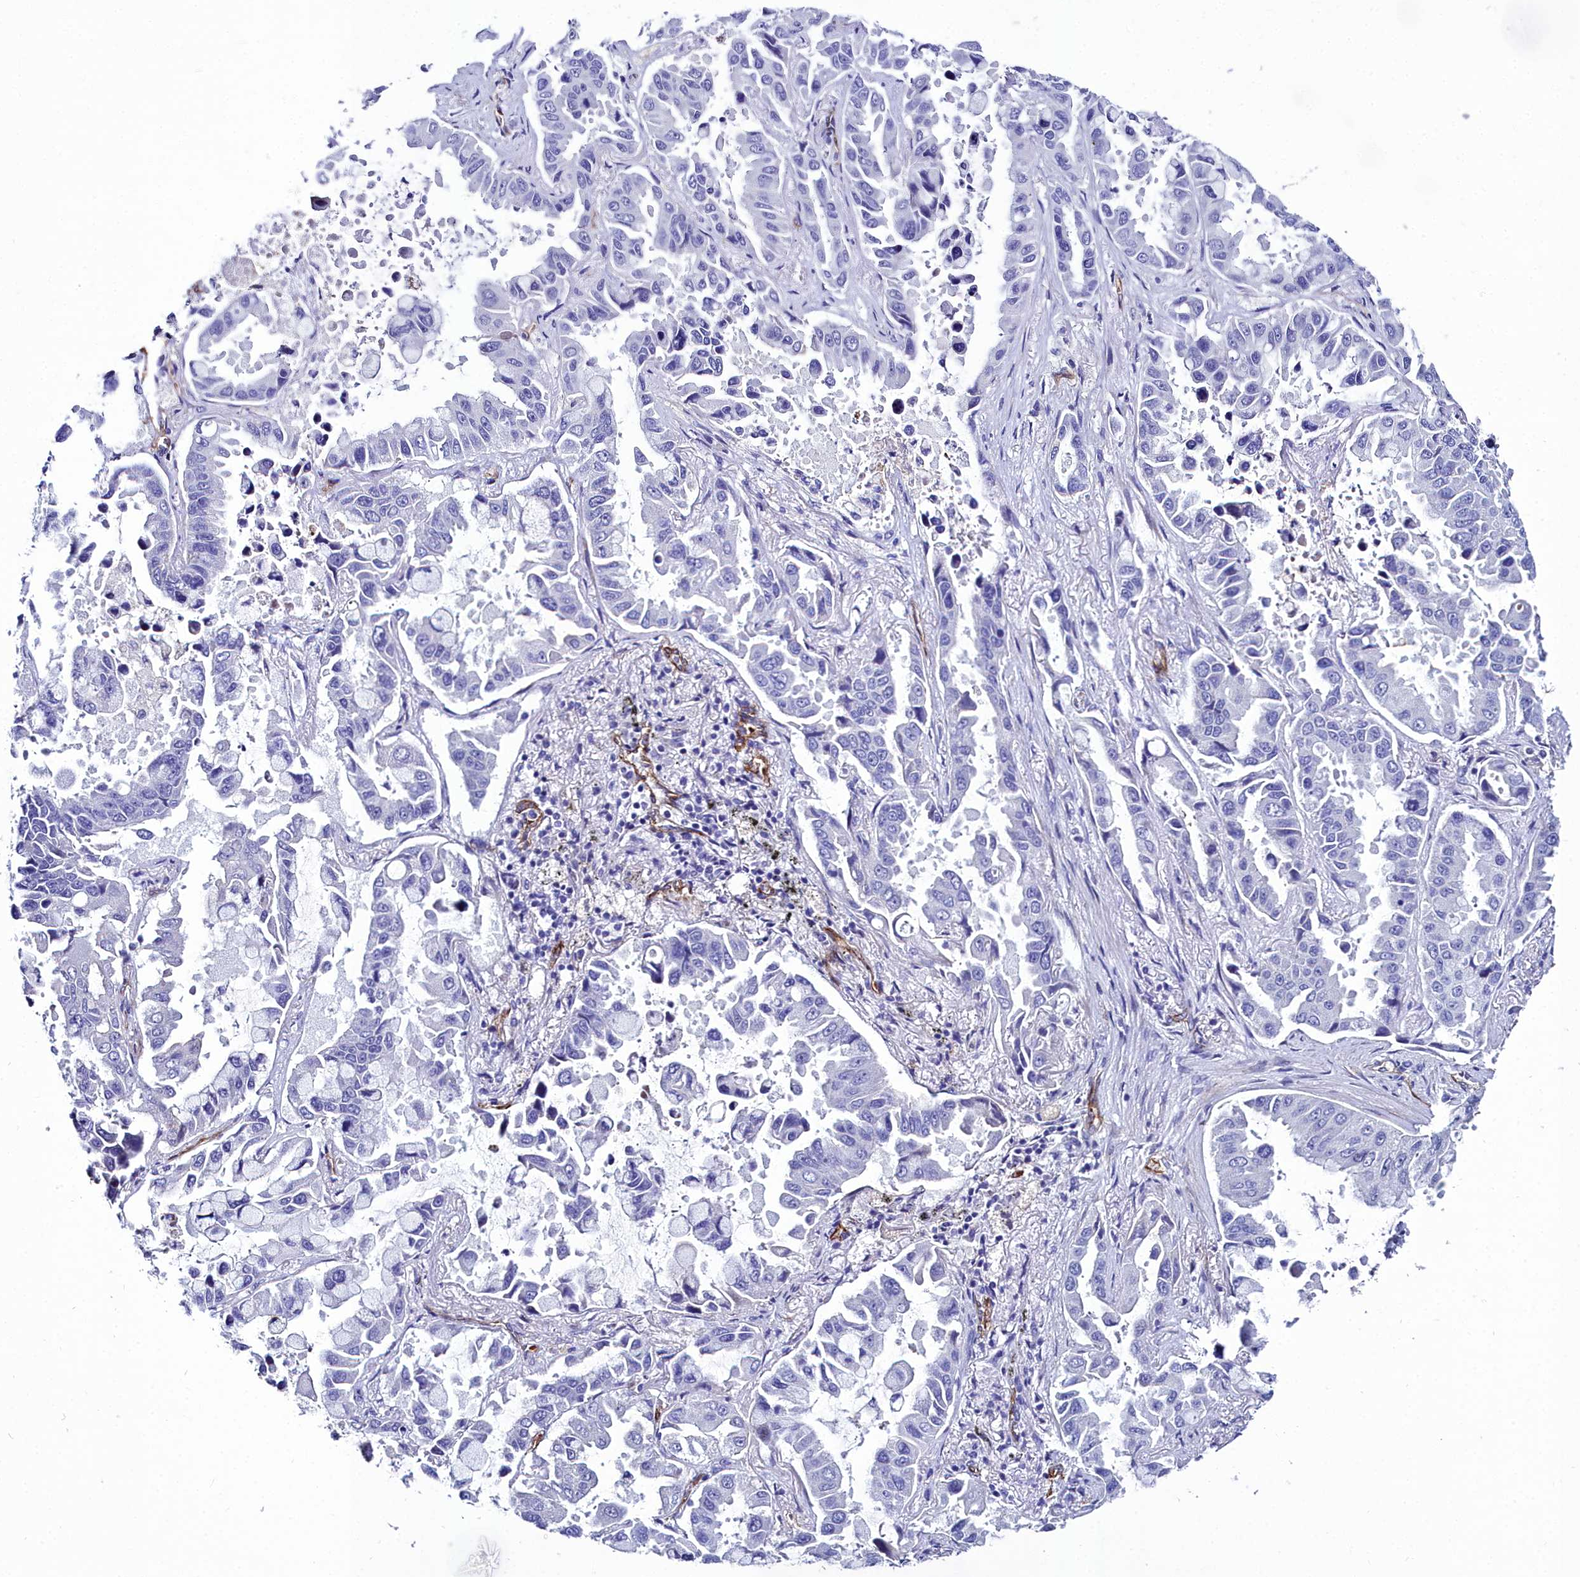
{"staining": {"intensity": "negative", "quantity": "none", "location": "none"}, "tissue": "lung cancer", "cell_type": "Tumor cells", "image_type": "cancer", "snomed": [{"axis": "morphology", "description": "Adenocarcinoma, NOS"}, {"axis": "topography", "description": "Lung"}], "caption": "This is an immunohistochemistry histopathology image of human lung cancer (adenocarcinoma). There is no positivity in tumor cells.", "gene": "CYP4F11", "patient": {"sex": "male", "age": 64}}